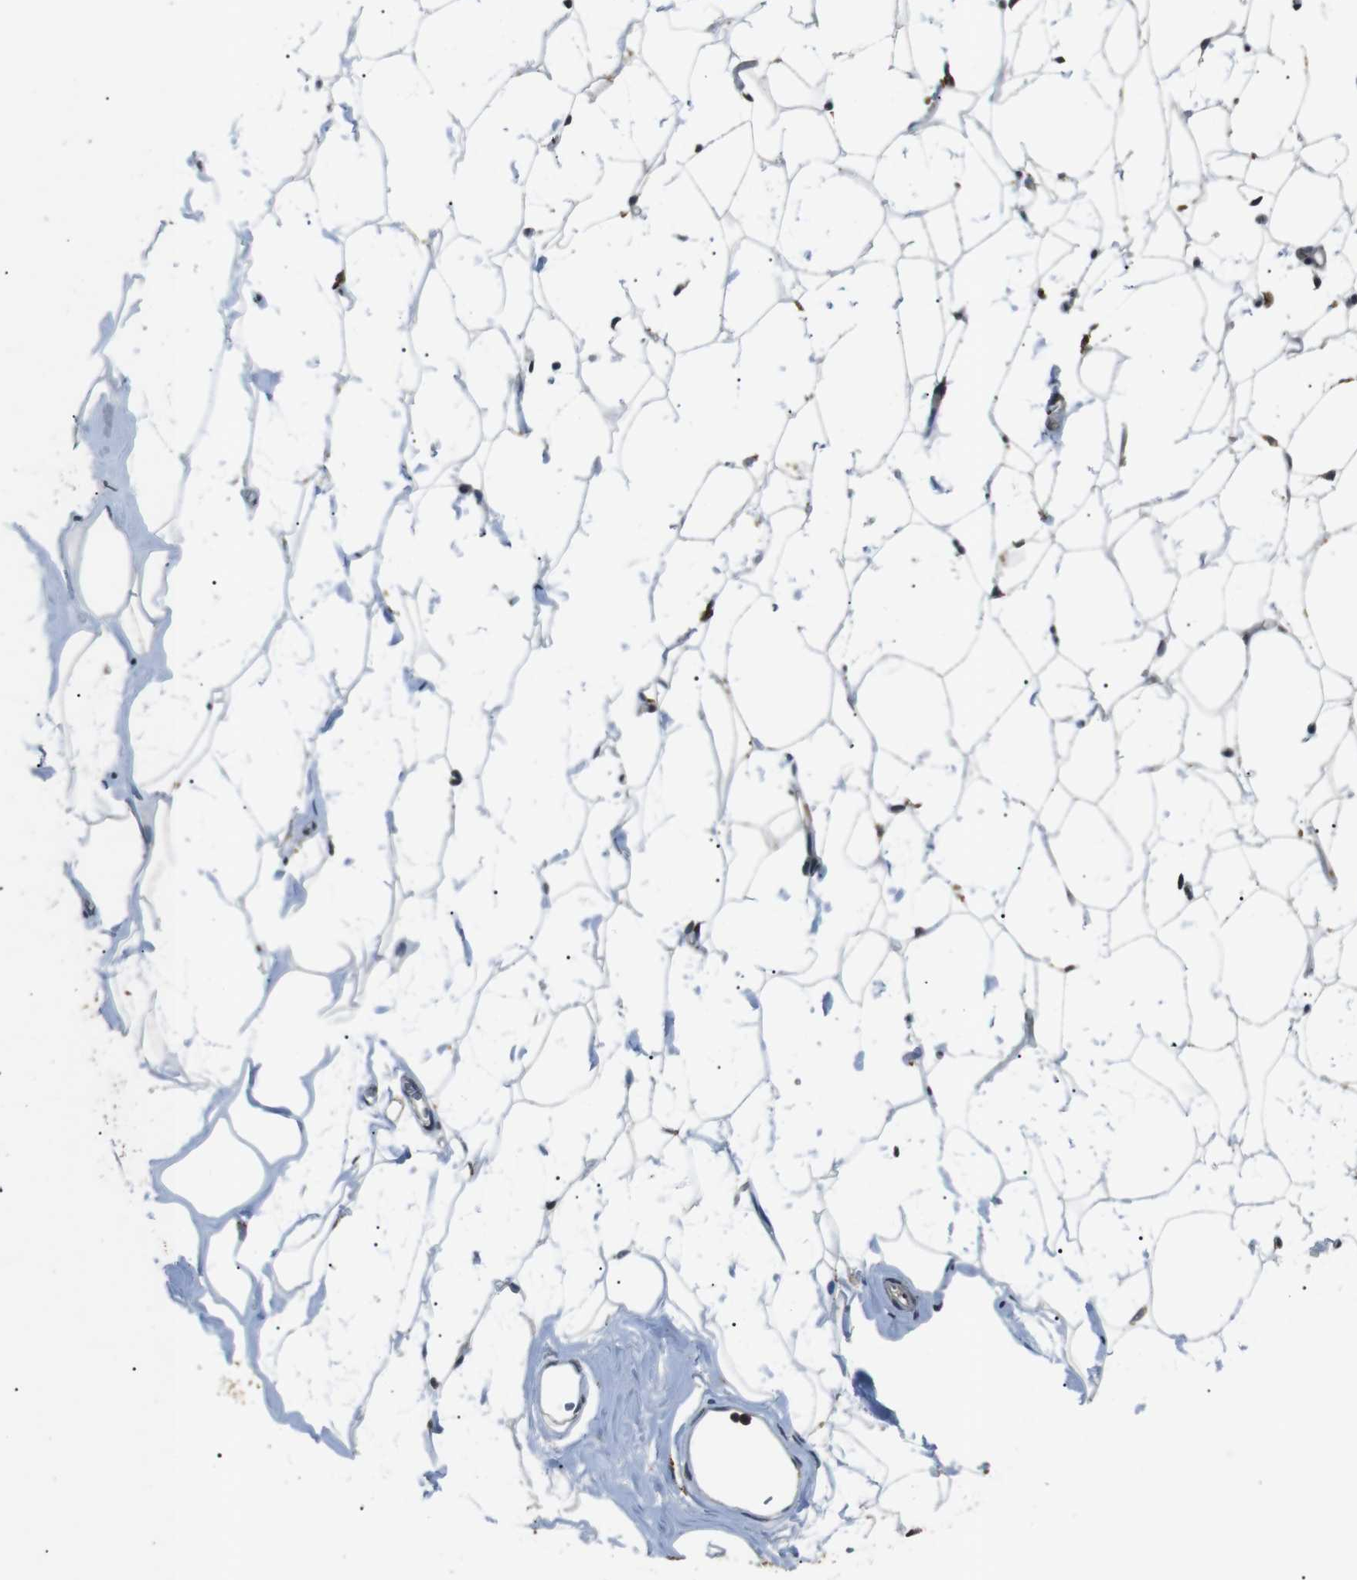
{"staining": {"intensity": "weak", "quantity": ">75%", "location": "cytoplasmic/membranous"}, "tissue": "adipose tissue", "cell_type": "Adipocytes", "image_type": "normal", "snomed": [{"axis": "morphology", "description": "Normal tissue, NOS"}, {"axis": "topography", "description": "Breast"}, {"axis": "topography", "description": "Soft tissue"}], "caption": "This is a histology image of IHC staining of unremarkable adipose tissue, which shows weak staining in the cytoplasmic/membranous of adipocytes.", "gene": "NEK7", "patient": {"sex": "female", "age": 75}}